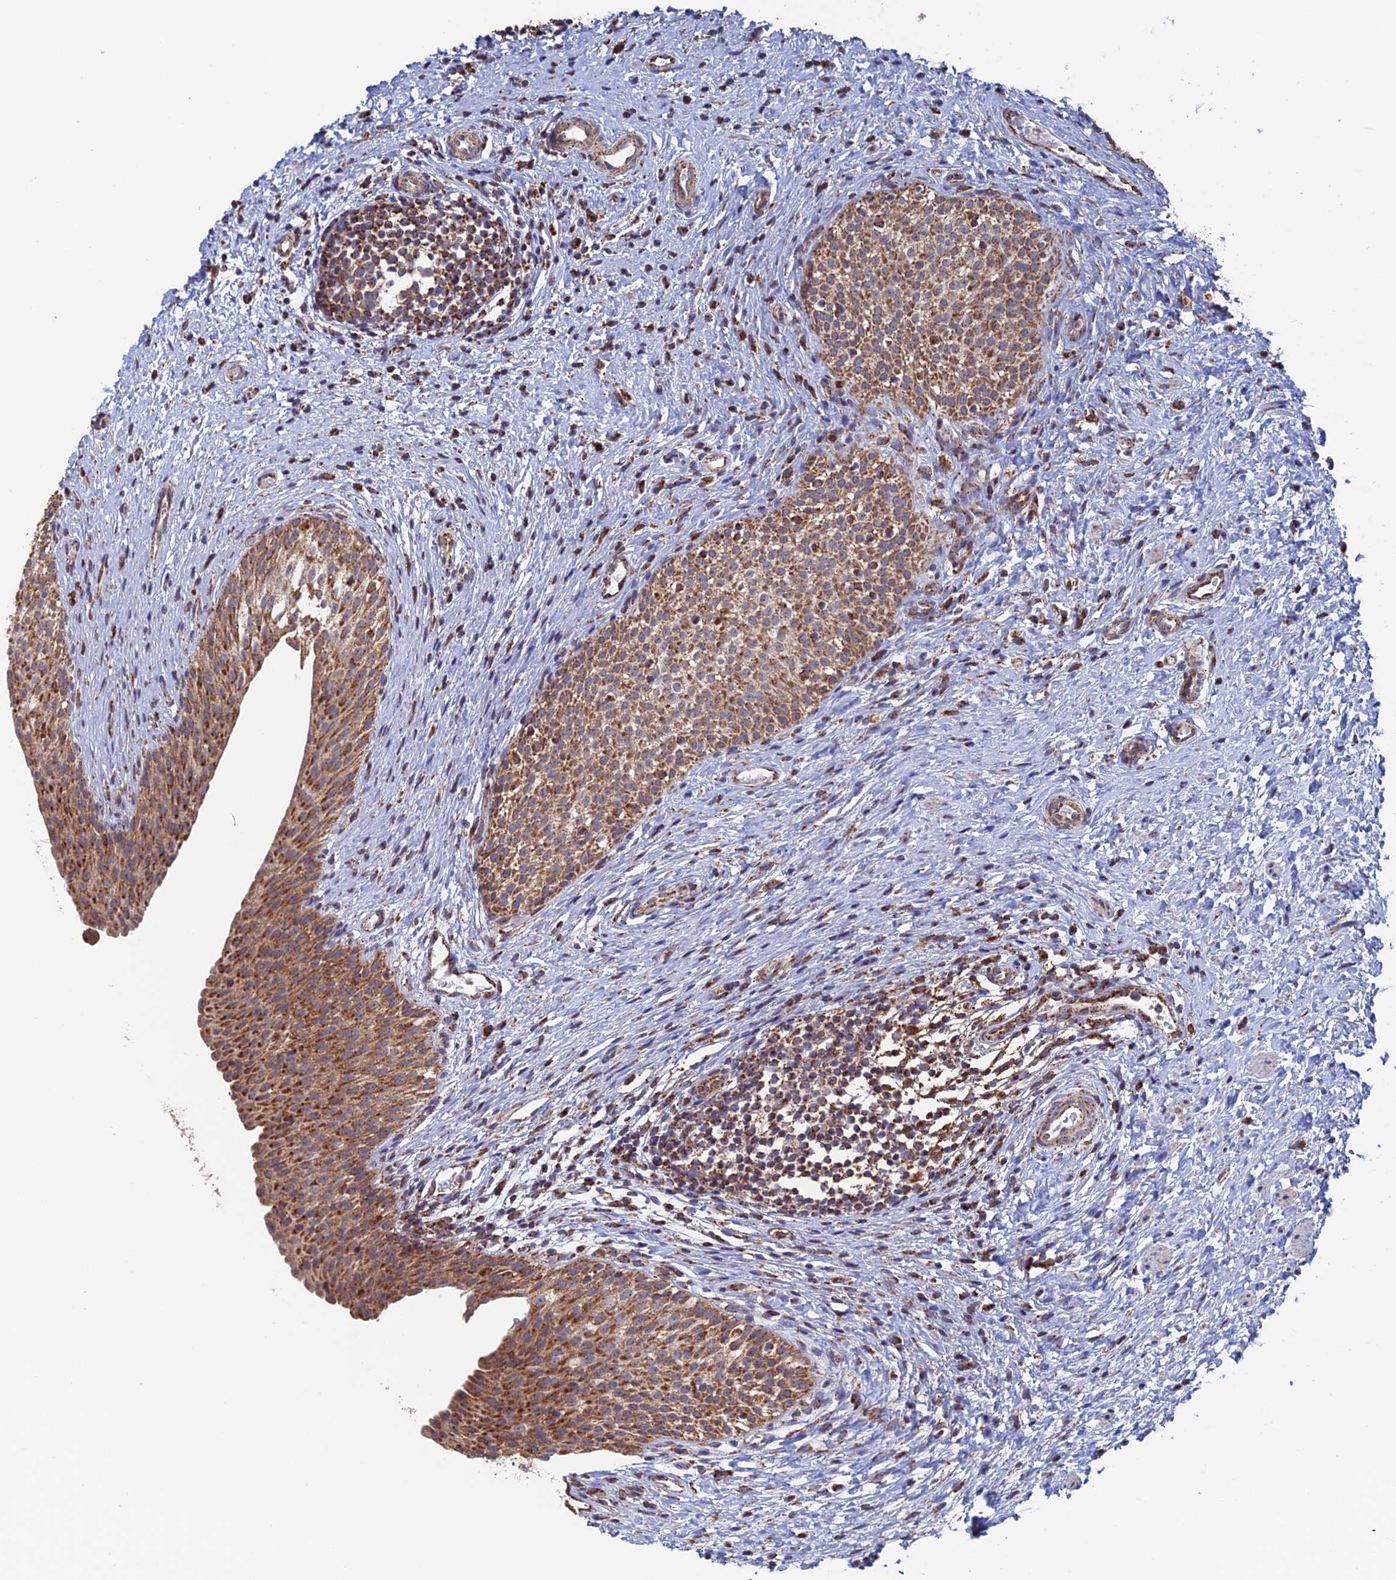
{"staining": {"intensity": "moderate", "quantity": ">75%", "location": "cytoplasmic/membranous"}, "tissue": "urinary bladder", "cell_type": "Urothelial cells", "image_type": "normal", "snomed": [{"axis": "morphology", "description": "Normal tissue, NOS"}, {"axis": "topography", "description": "Urinary bladder"}], "caption": "IHC (DAB) staining of benign human urinary bladder shows moderate cytoplasmic/membranous protein positivity in approximately >75% of urothelial cells.", "gene": "DTYMK", "patient": {"sex": "male", "age": 1}}